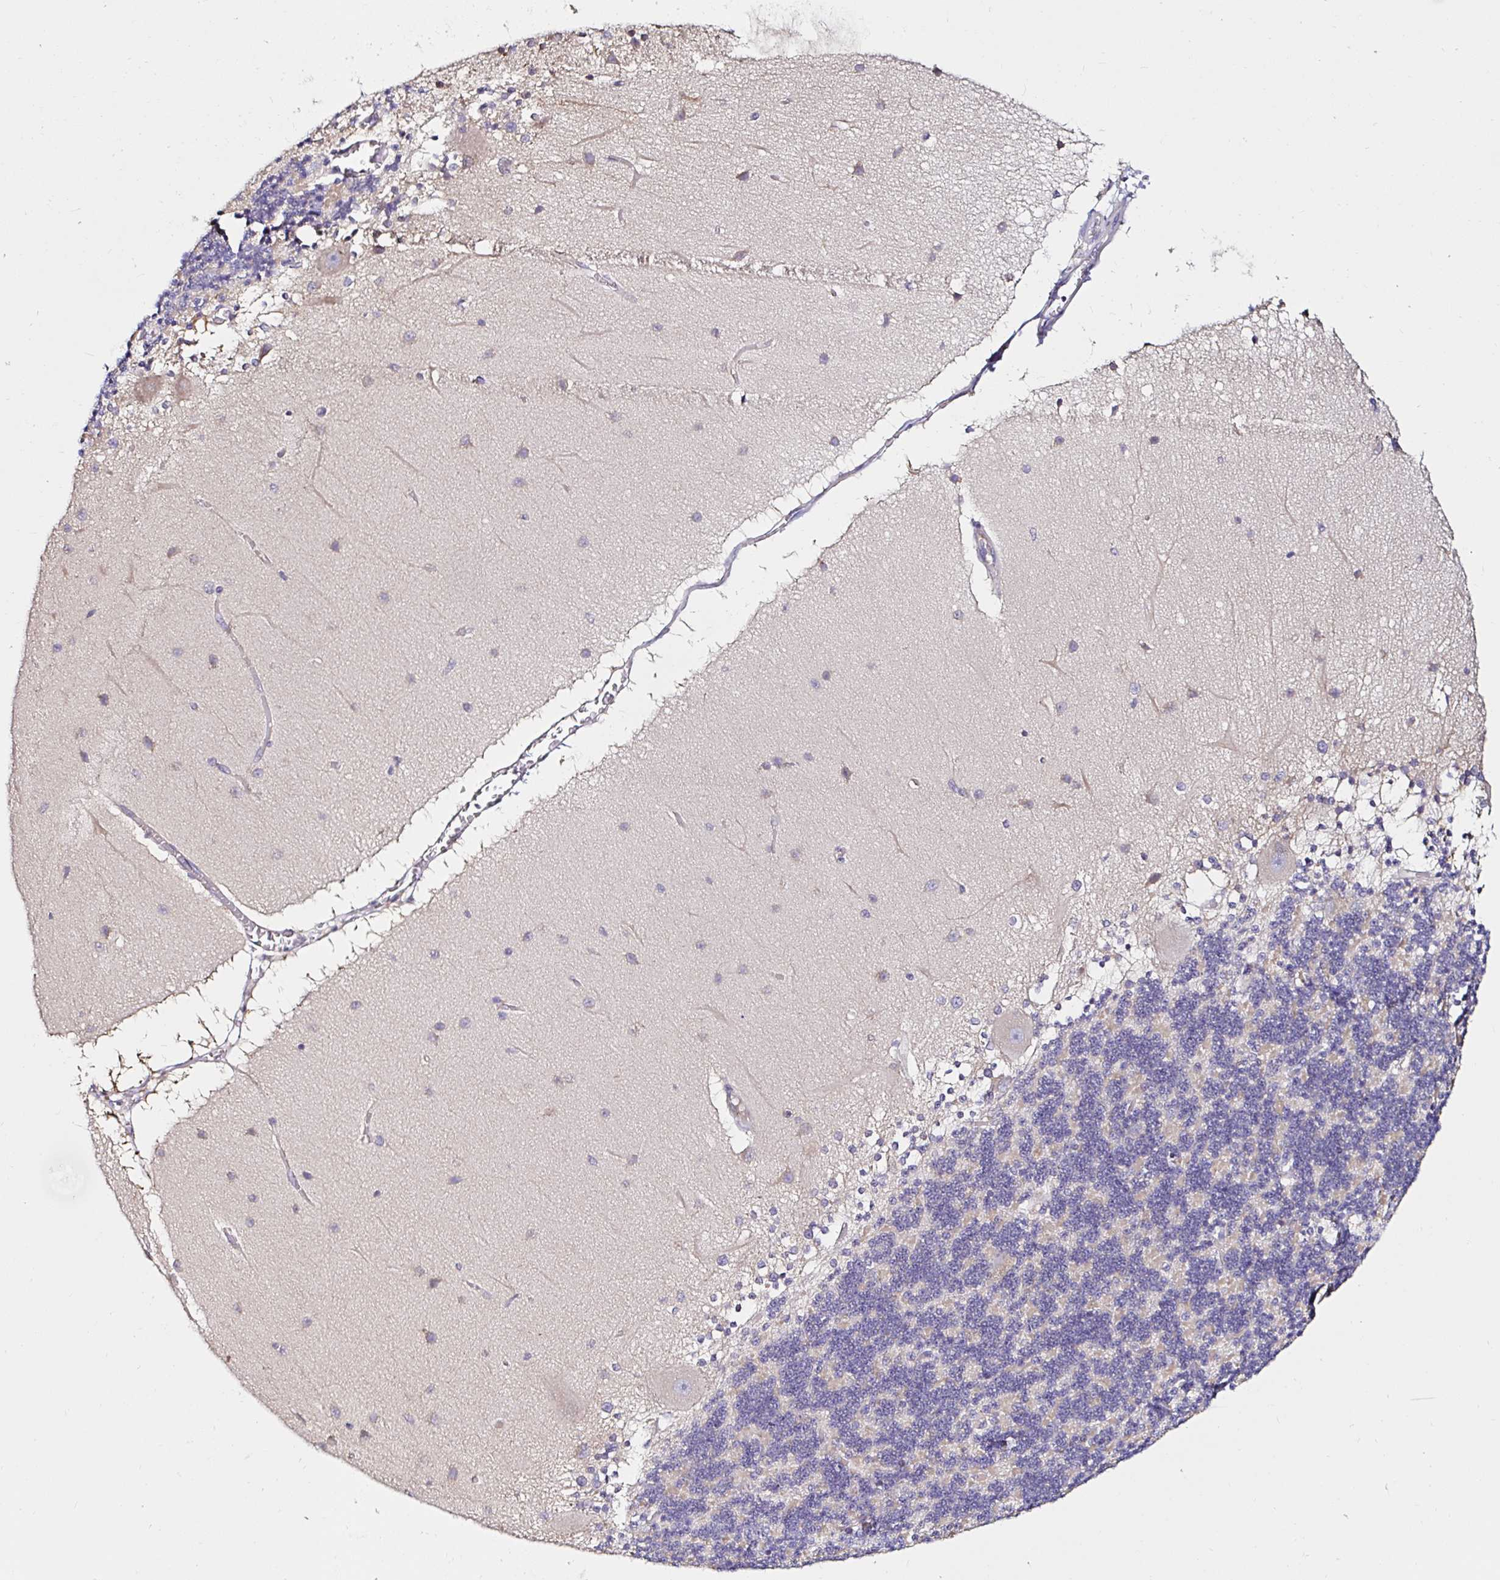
{"staining": {"intensity": "weak", "quantity": "<25%", "location": "cytoplasmic/membranous"}, "tissue": "cerebellum", "cell_type": "Cells in granular layer", "image_type": "normal", "snomed": [{"axis": "morphology", "description": "Normal tissue, NOS"}, {"axis": "topography", "description": "Cerebellum"}], "caption": "Immunohistochemistry histopathology image of normal cerebellum: human cerebellum stained with DAB (3,3'-diaminobenzidine) displays no significant protein positivity in cells in granular layer.", "gene": "VSIG2", "patient": {"sex": "female", "age": 54}}